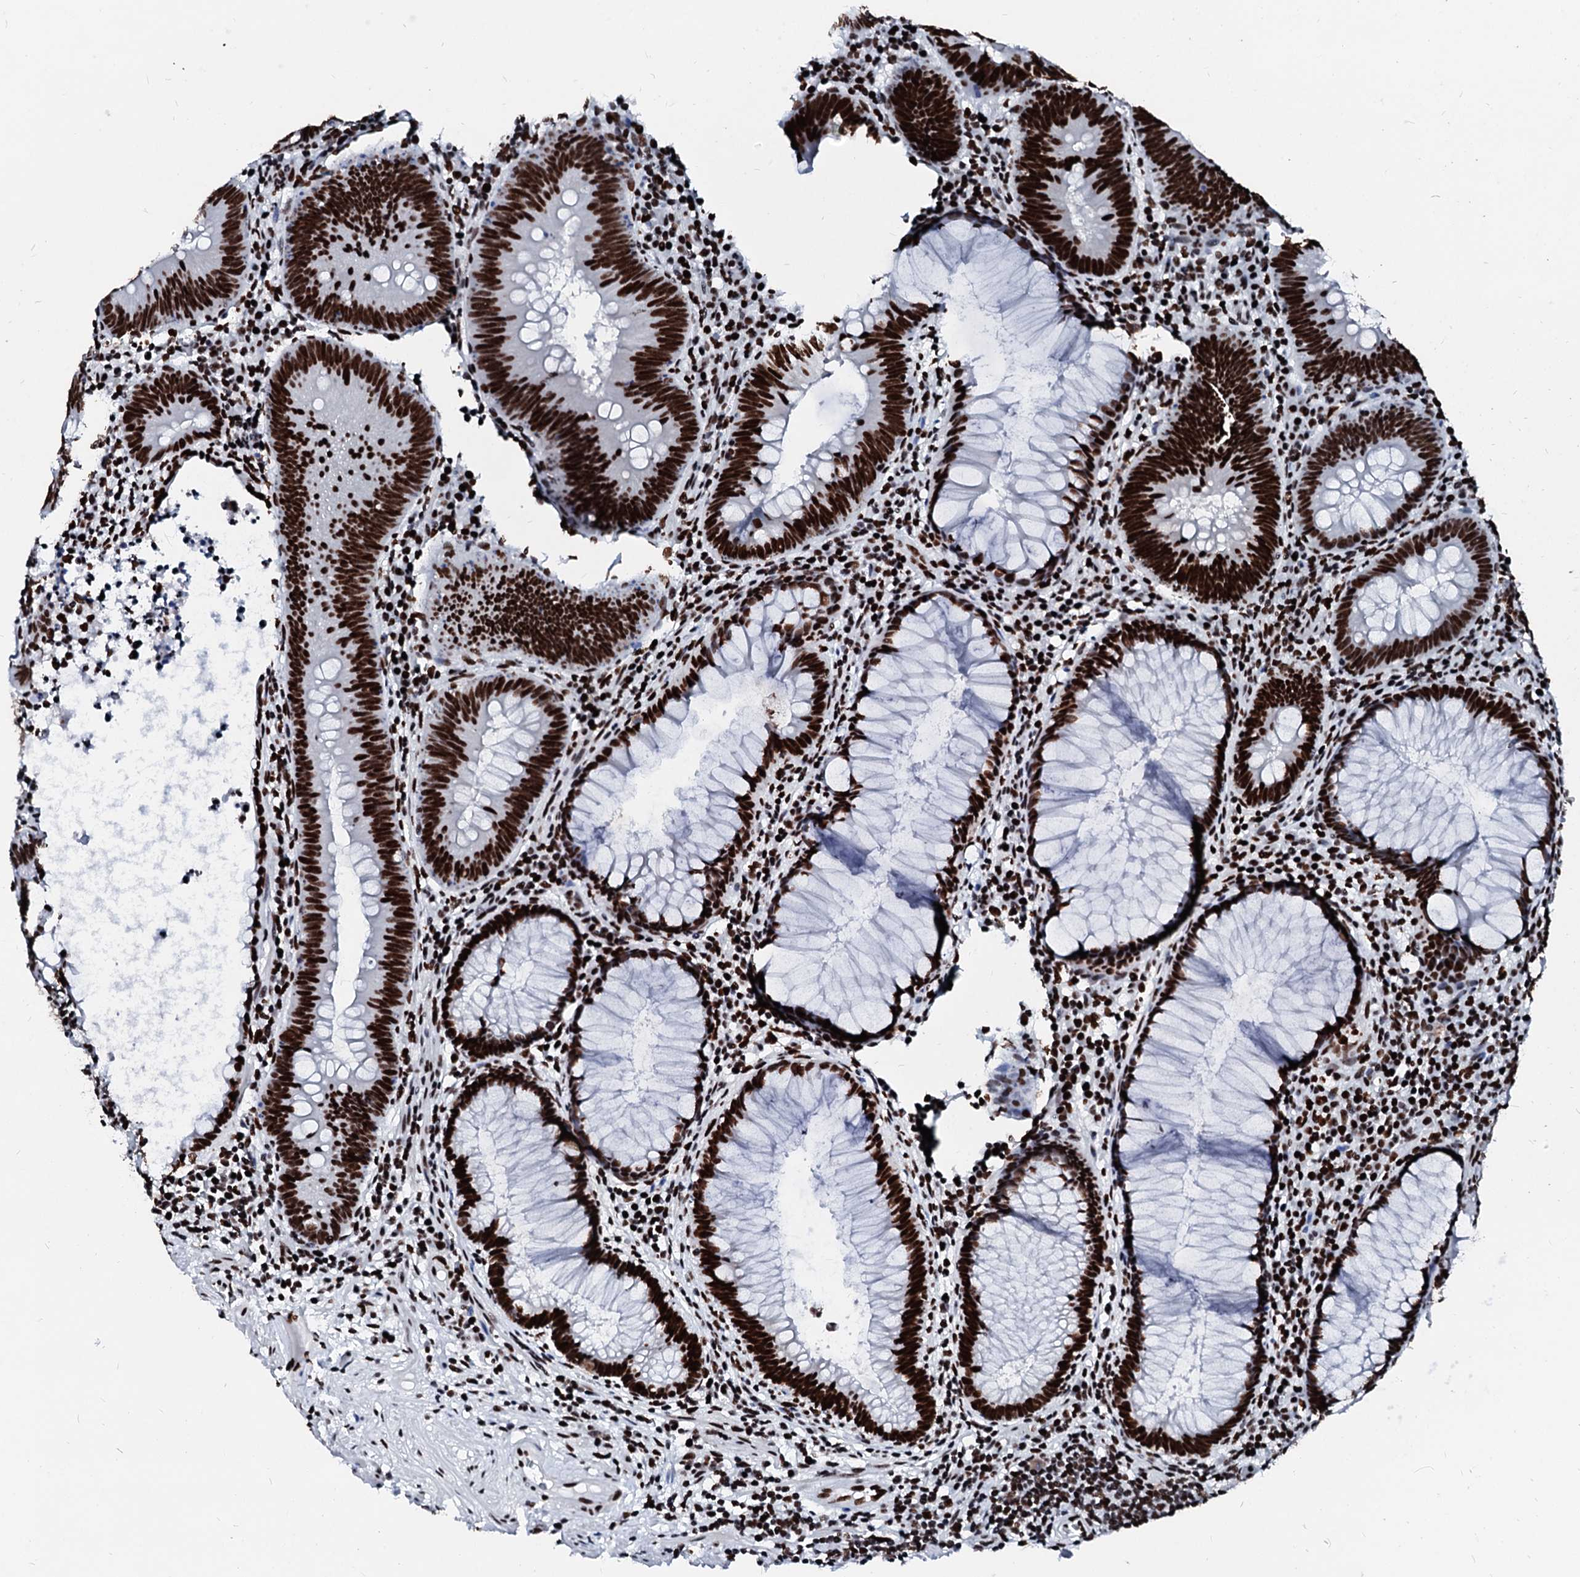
{"staining": {"intensity": "strong", "quantity": ">75%", "location": "nuclear"}, "tissue": "colorectal cancer", "cell_type": "Tumor cells", "image_type": "cancer", "snomed": [{"axis": "morphology", "description": "Adenocarcinoma, NOS"}, {"axis": "topography", "description": "Rectum"}], "caption": "Colorectal adenocarcinoma stained with a brown dye demonstrates strong nuclear positive expression in about >75% of tumor cells.", "gene": "RALY", "patient": {"sex": "female", "age": 75}}